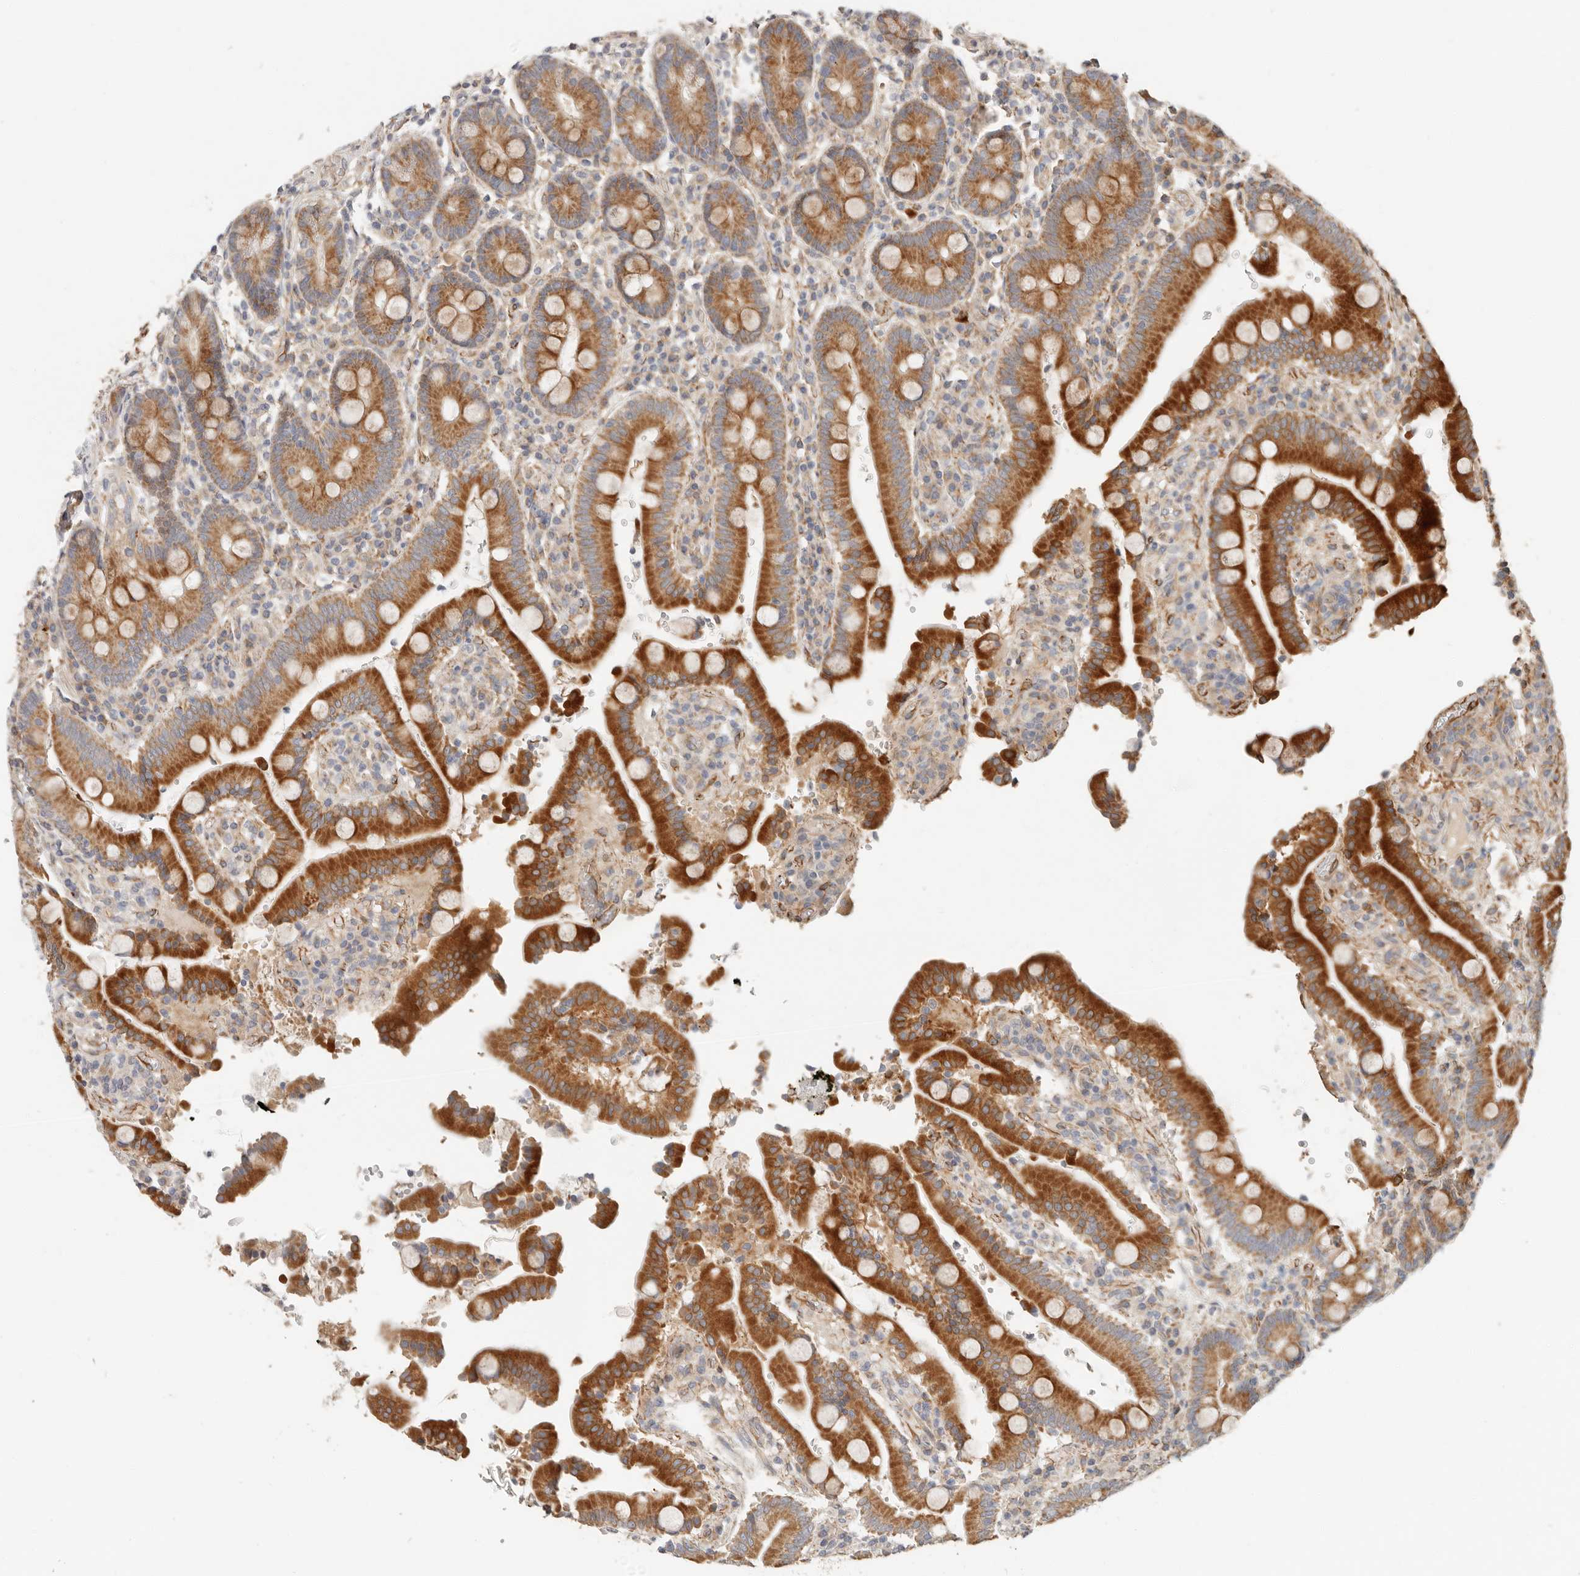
{"staining": {"intensity": "strong", "quantity": "25%-75%", "location": "cytoplasmic/membranous"}, "tissue": "duodenum", "cell_type": "Glandular cells", "image_type": "normal", "snomed": [{"axis": "morphology", "description": "Normal tissue, NOS"}, {"axis": "topography", "description": "Small intestine, NOS"}], "caption": "Immunohistochemistry (IHC) histopathology image of benign duodenum stained for a protein (brown), which displays high levels of strong cytoplasmic/membranous staining in approximately 25%-75% of glandular cells.", "gene": "SPRING1", "patient": {"sex": "female", "age": 71}}